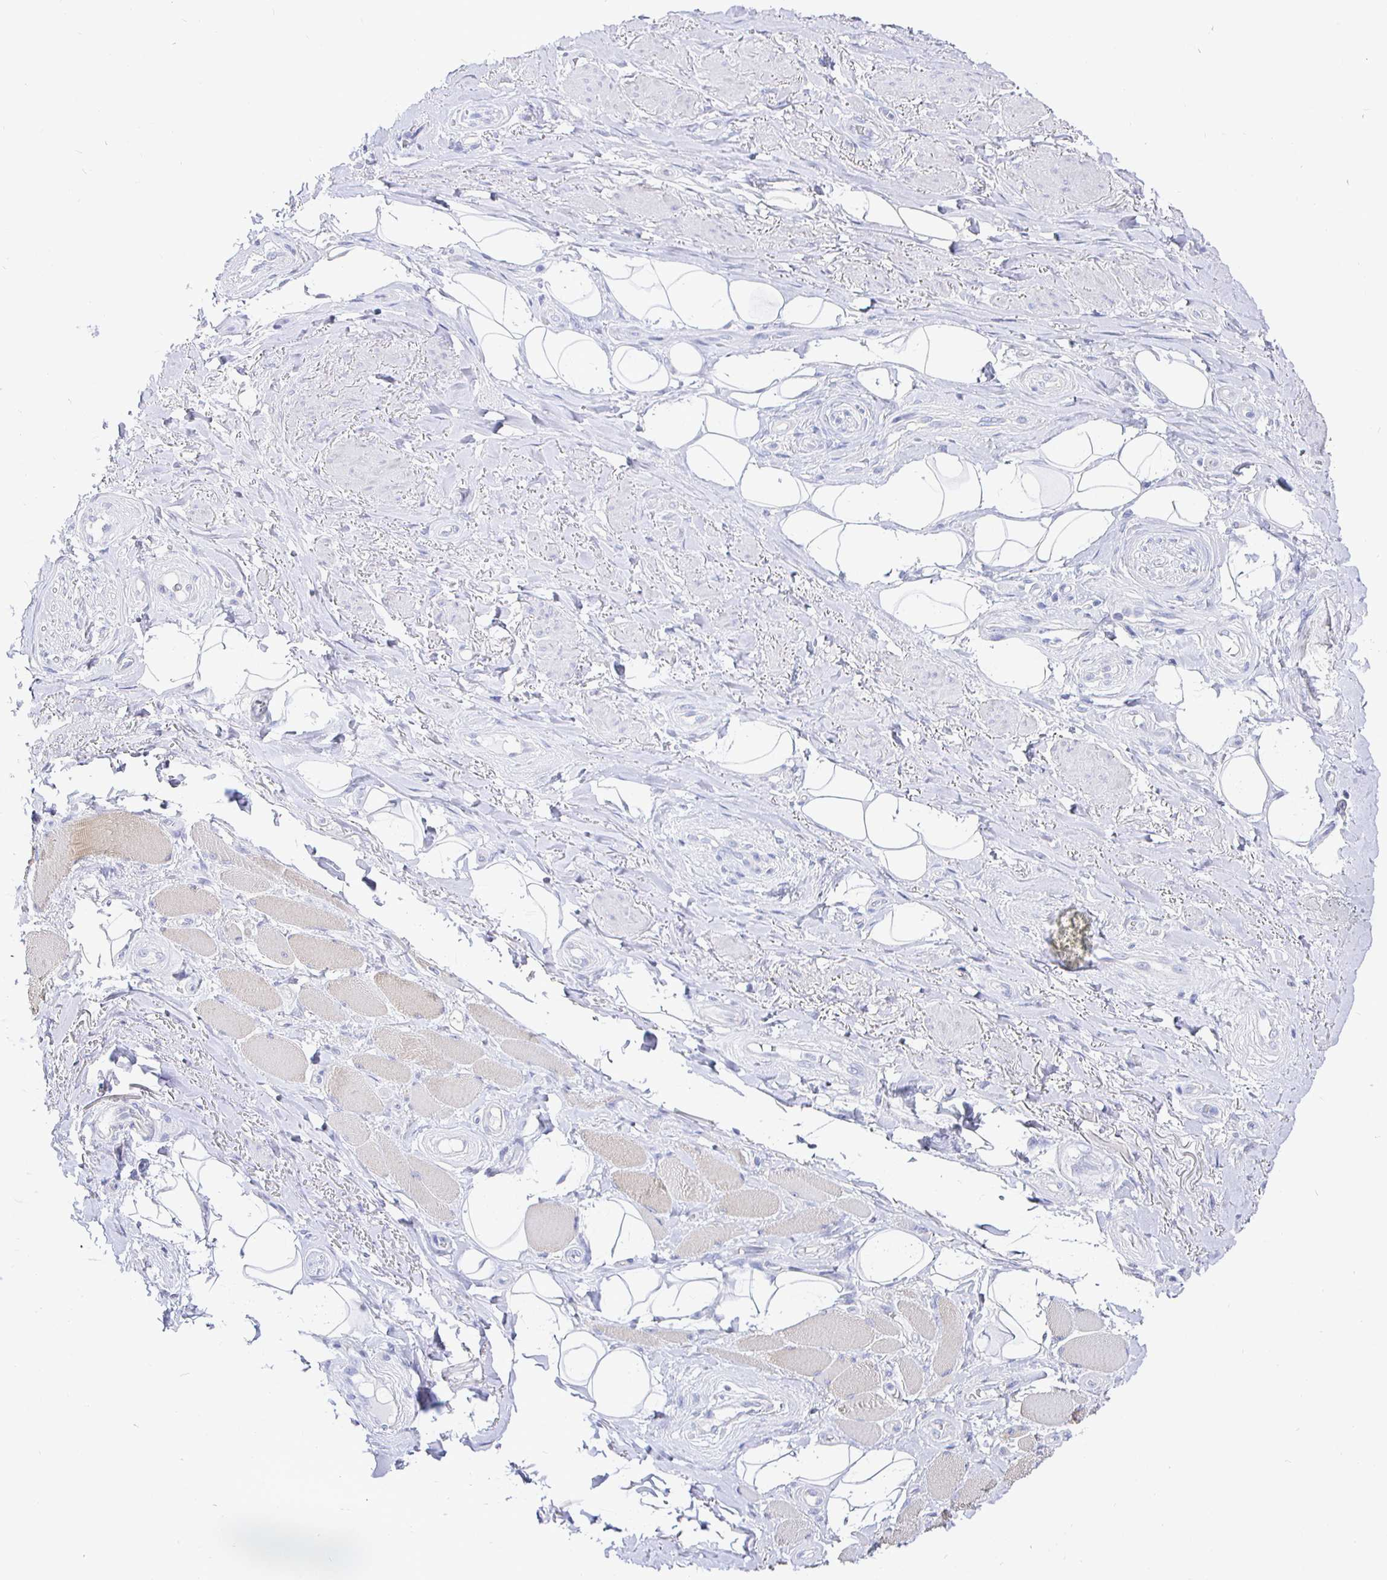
{"staining": {"intensity": "negative", "quantity": "none", "location": "none"}, "tissue": "adipose tissue", "cell_type": "Adipocytes", "image_type": "normal", "snomed": [{"axis": "morphology", "description": "Normal tissue, NOS"}, {"axis": "topography", "description": "Anal"}, {"axis": "topography", "description": "Peripheral nerve tissue"}], "caption": "This is an immunohistochemistry micrograph of normal human adipose tissue. There is no positivity in adipocytes.", "gene": "CR2", "patient": {"sex": "male", "age": 53}}